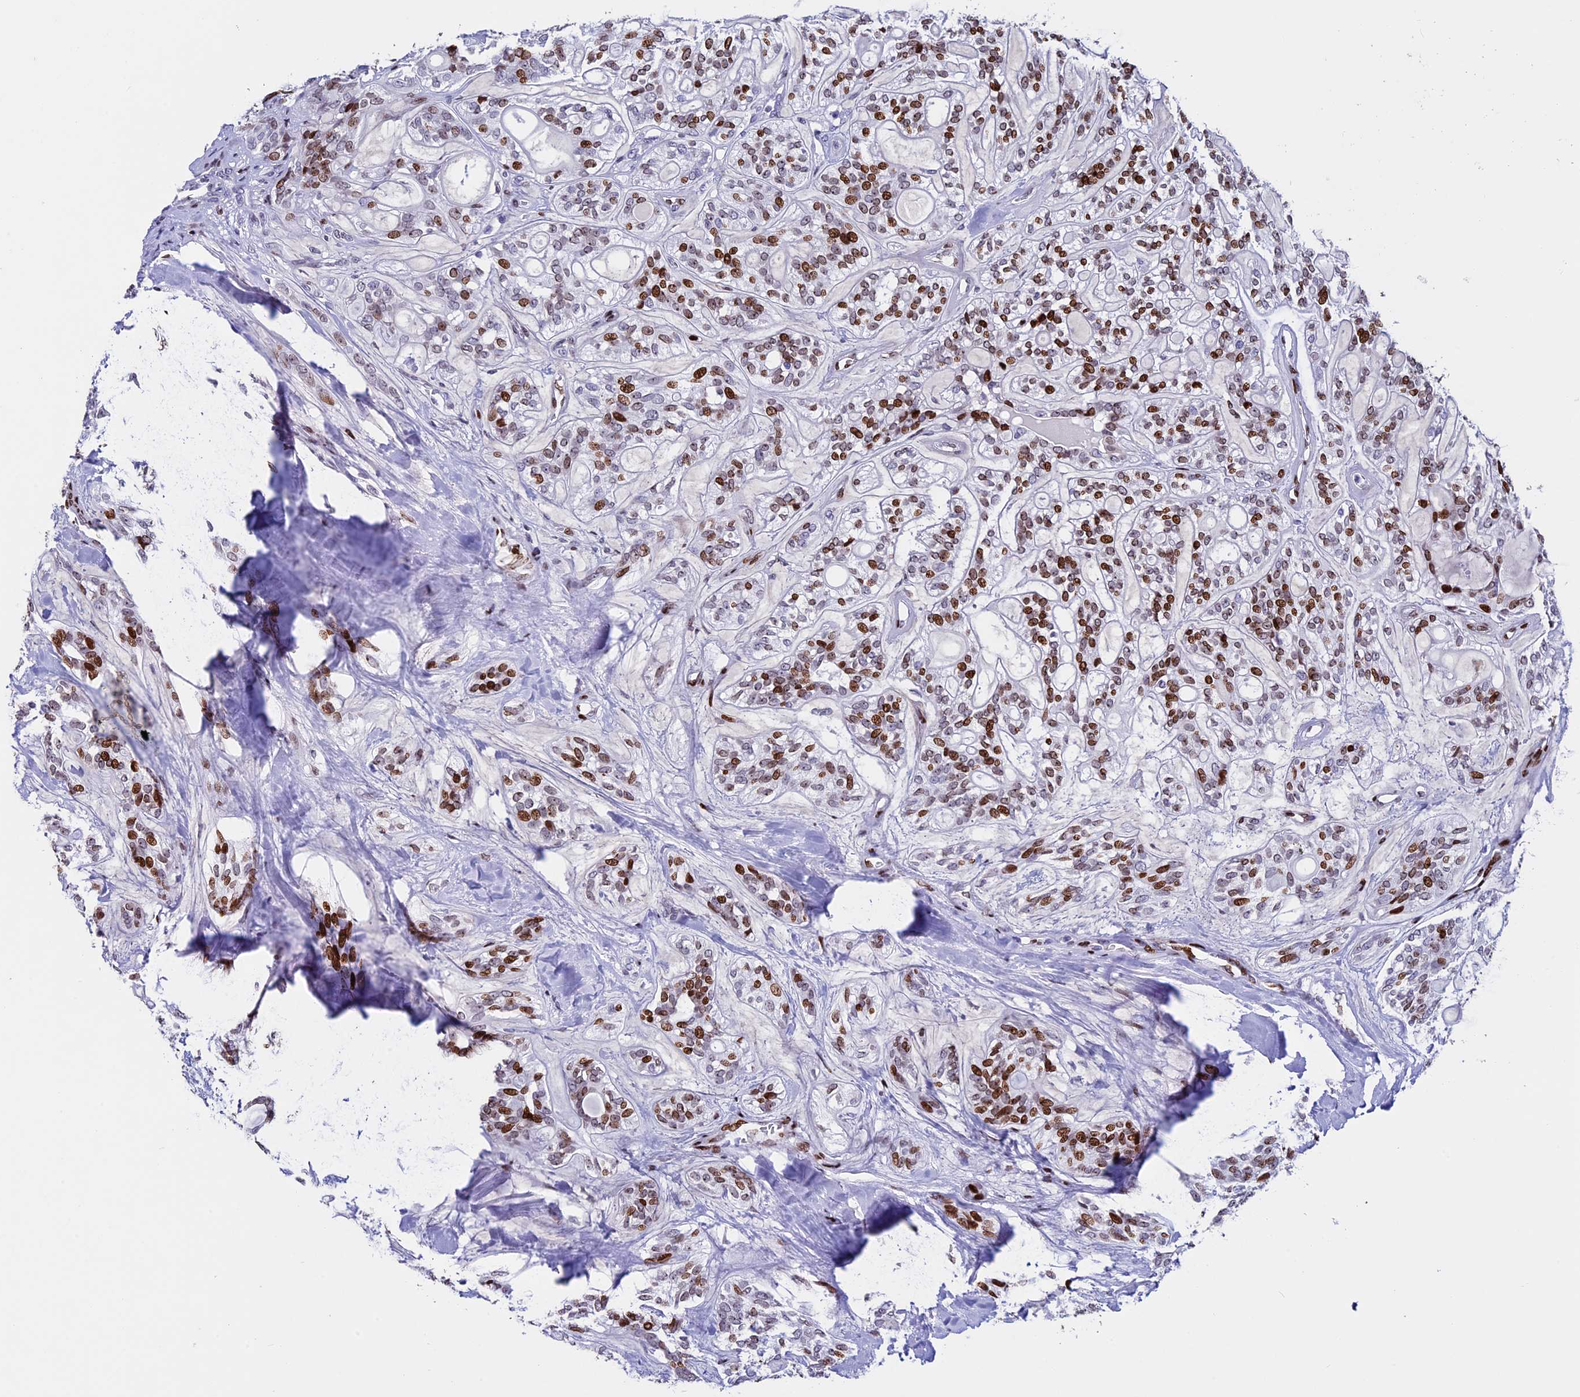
{"staining": {"intensity": "strong", "quantity": "25%-75%", "location": "nuclear"}, "tissue": "head and neck cancer", "cell_type": "Tumor cells", "image_type": "cancer", "snomed": [{"axis": "morphology", "description": "Adenocarcinoma, NOS"}, {"axis": "topography", "description": "Head-Neck"}], "caption": "Strong nuclear expression for a protein is seen in approximately 25%-75% of tumor cells of head and neck cancer using immunohistochemistry.", "gene": "BTBD3", "patient": {"sex": "male", "age": 66}}